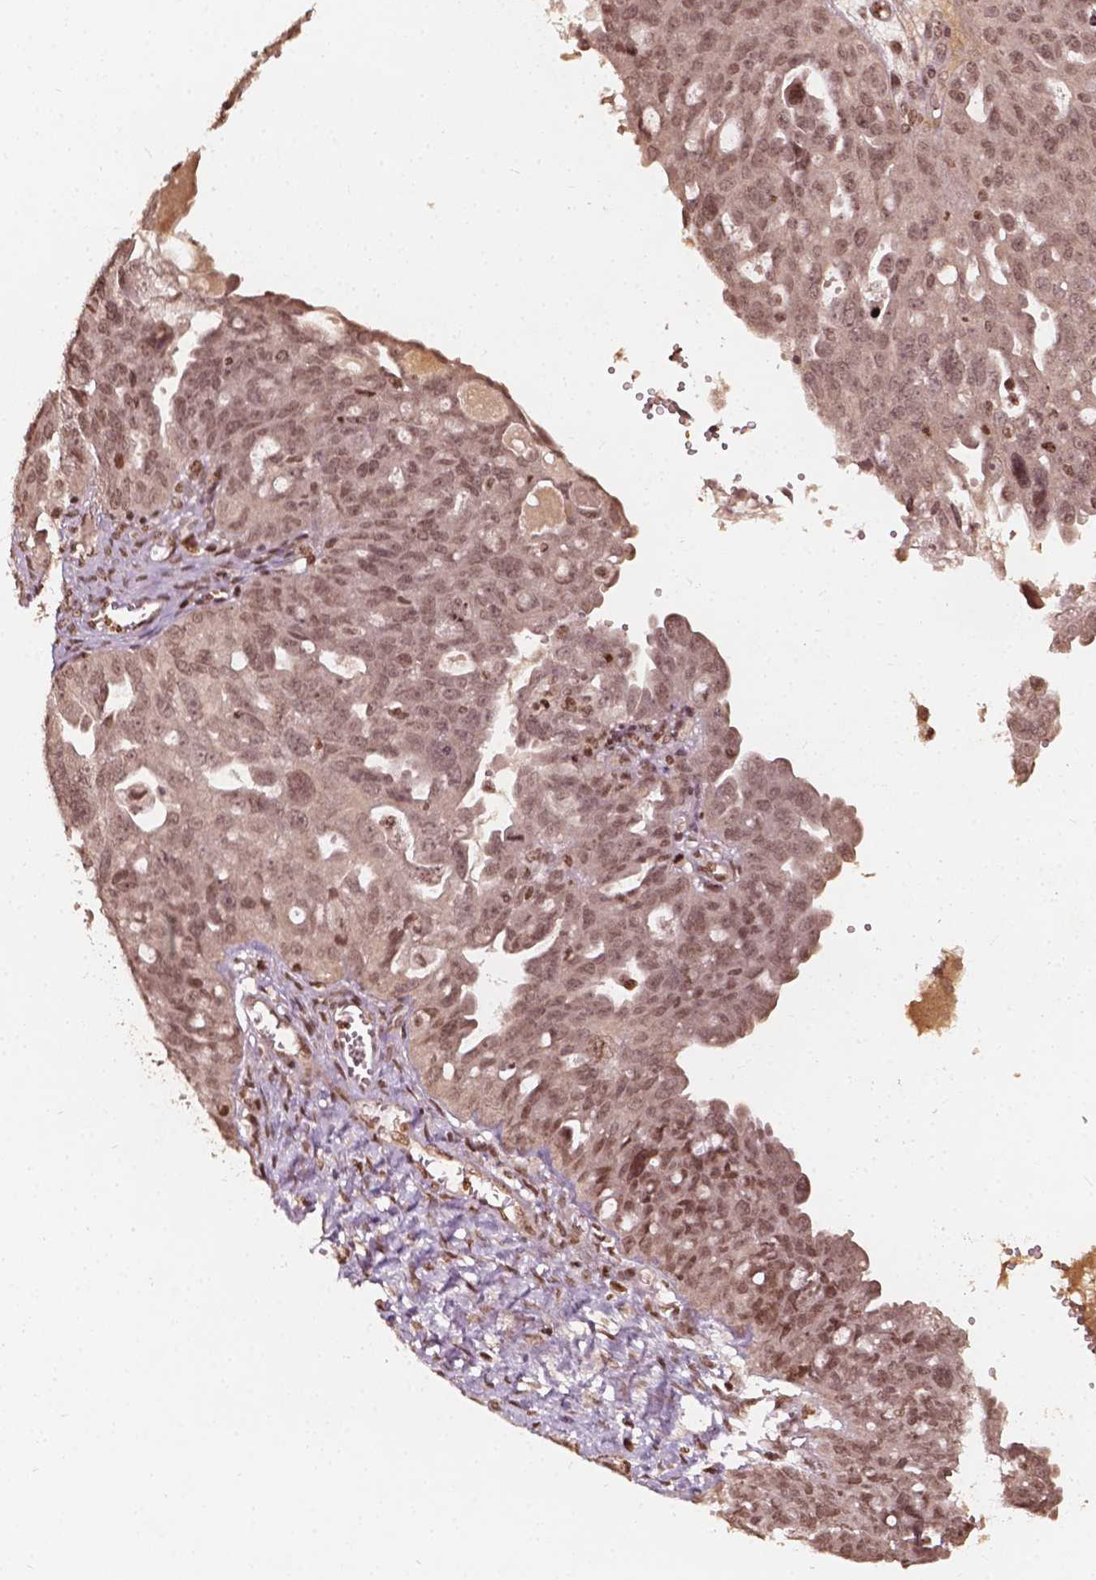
{"staining": {"intensity": "moderate", "quantity": ">75%", "location": "nuclear"}, "tissue": "ovarian cancer", "cell_type": "Tumor cells", "image_type": "cancer", "snomed": [{"axis": "morphology", "description": "Carcinoma, endometroid"}, {"axis": "topography", "description": "Ovary"}], "caption": "Brown immunohistochemical staining in human ovarian cancer (endometroid carcinoma) exhibits moderate nuclear staining in about >75% of tumor cells.", "gene": "H3C14", "patient": {"sex": "female", "age": 70}}